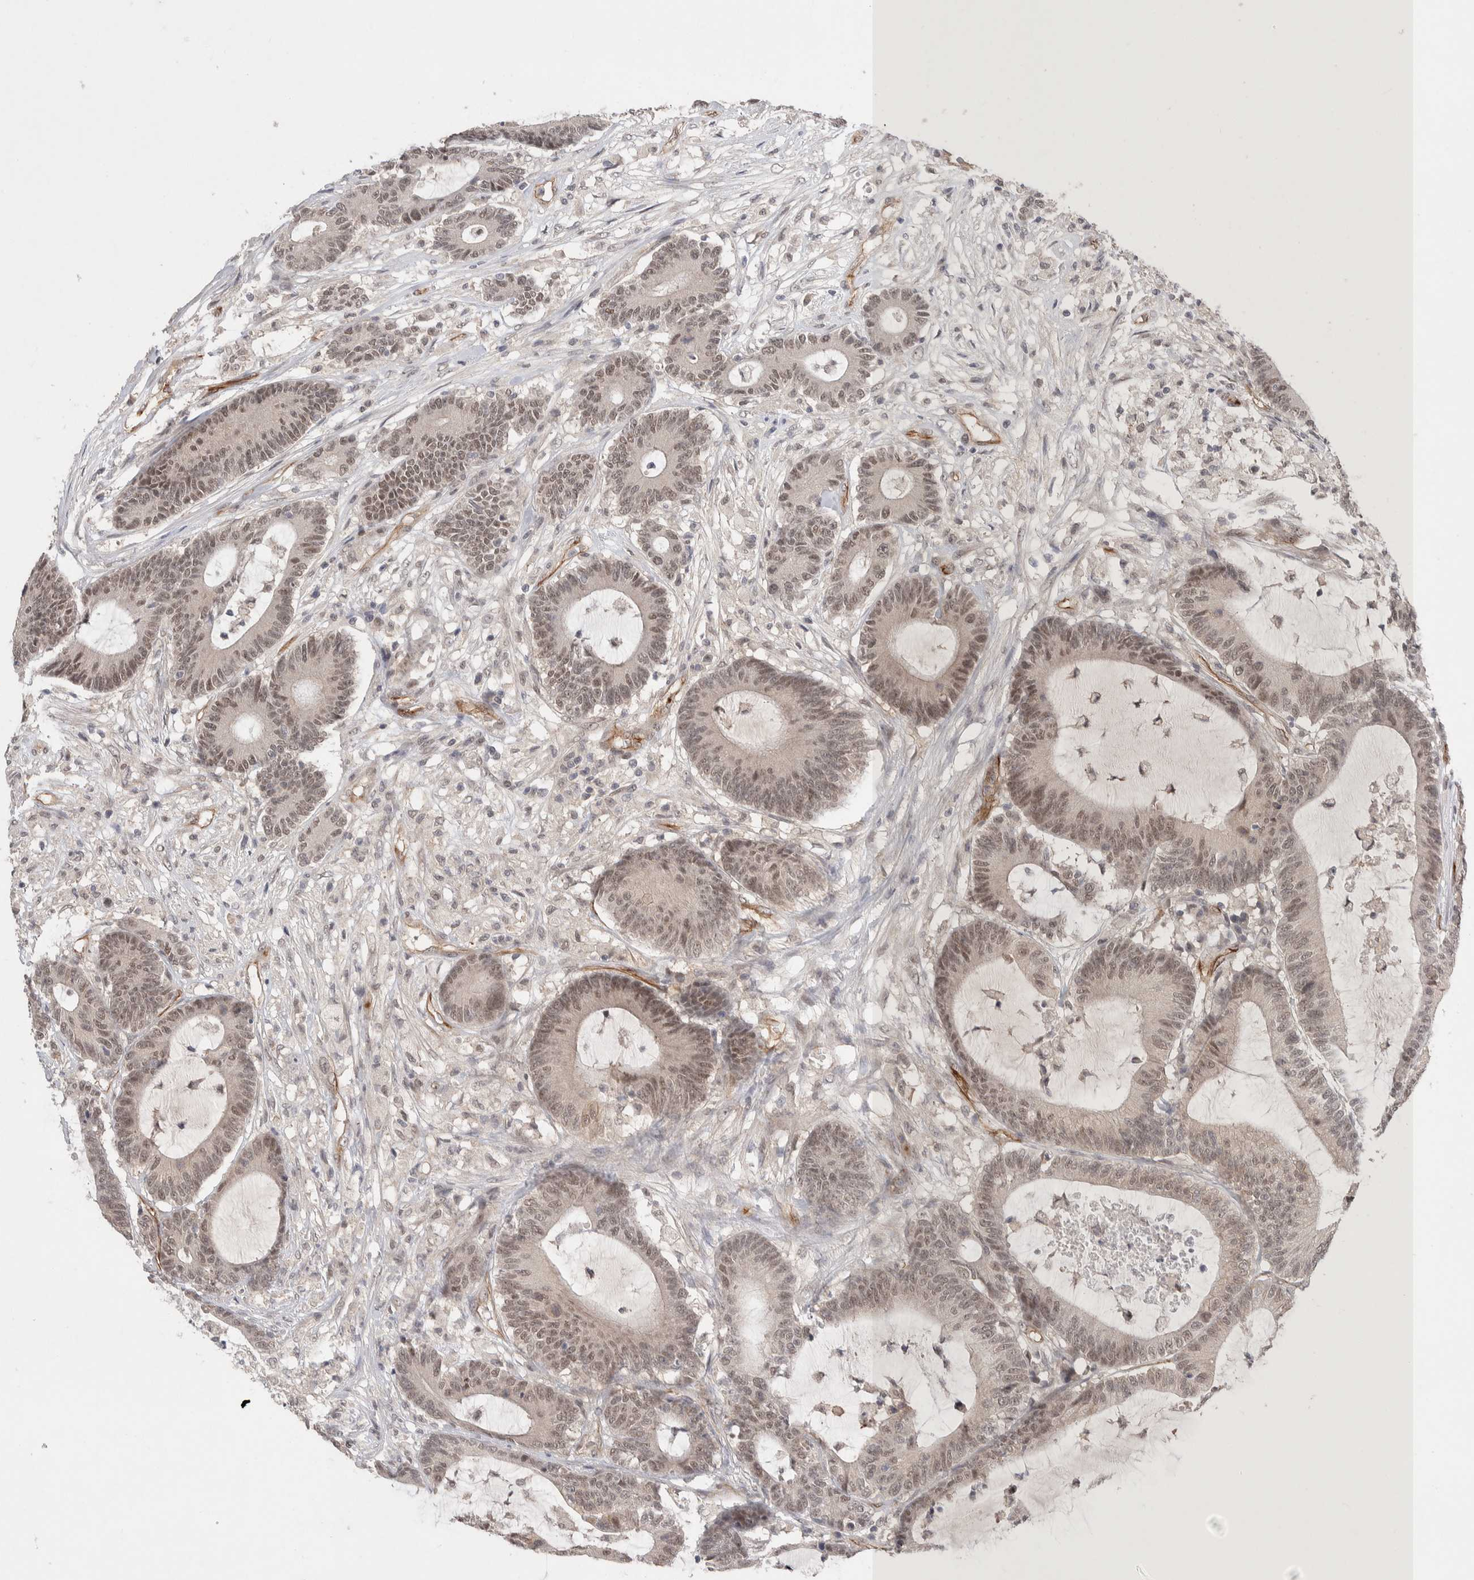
{"staining": {"intensity": "weak", "quantity": ">75%", "location": "nuclear"}, "tissue": "colorectal cancer", "cell_type": "Tumor cells", "image_type": "cancer", "snomed": [{"axis": "morphology", "description": "Adenocarcinoma, NOS"}, {"axis": "topography", "description": "Colon"}], "caption": "There is low levels of weak nuclear expression in tumor cells of colorectal cancer, as demonstrated by immunohistochemical staining (brown color).", "gene": "ZNF704", "patient": {"sex": "female", "age": 84}}